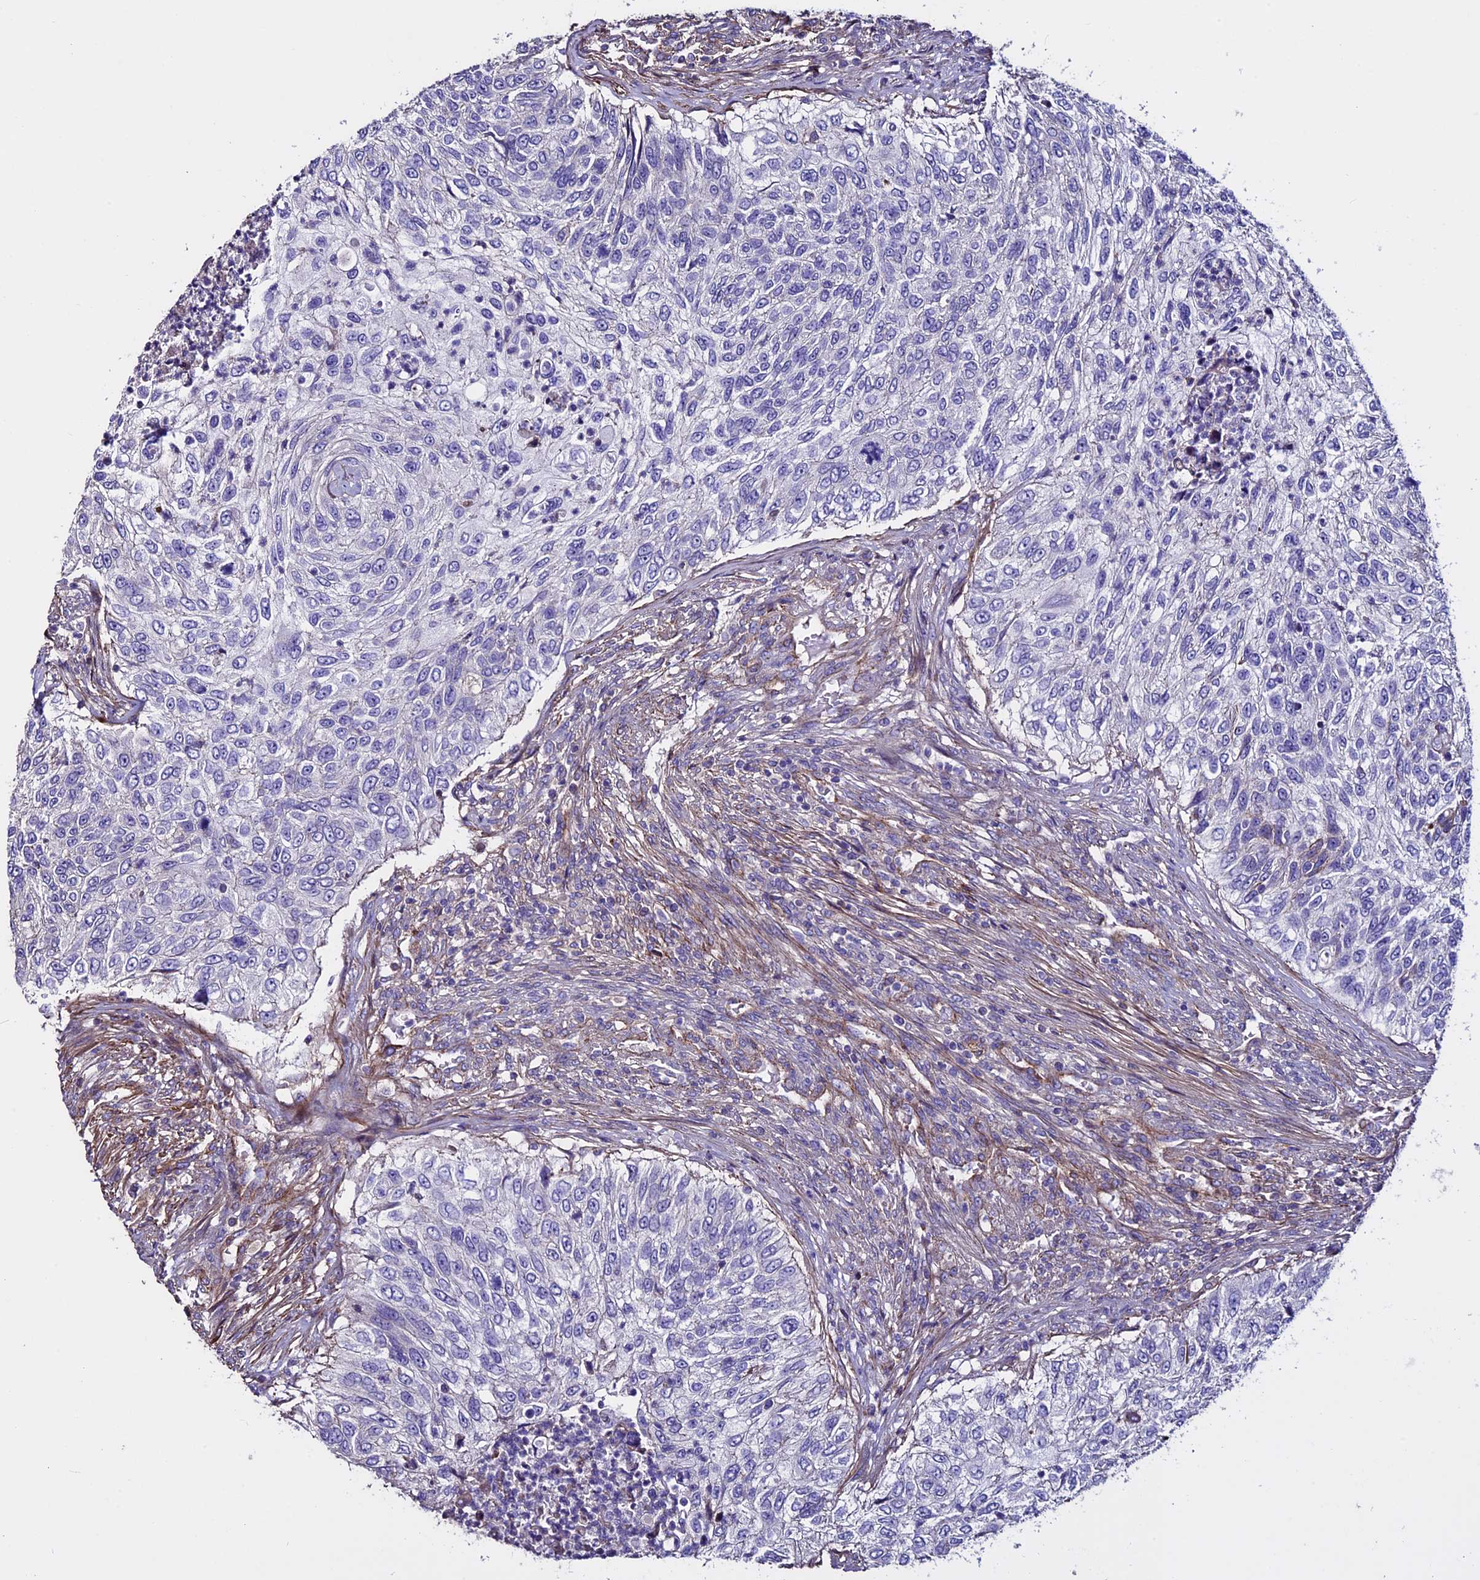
{"staining": {"intensity": "negative", "quantity": "none", "location": "none"}, "tissue": "urothelial cancer", "cell_type": "Tumor cells", "image_type": "cancer", "snomed": [{"axis": "morphology", "description": "Urothelial carcinoma, High grade"}, {"axis": "topography", "description": "Urinary bladder"}], "caption": "Human urothelial carcinoma (high-grade) stained for a protein using immunohistochemistry (IHC) displays no expression in tumor cells.", "gene": "EVA1B", "patient": {"sex": "female", "age": 60}}